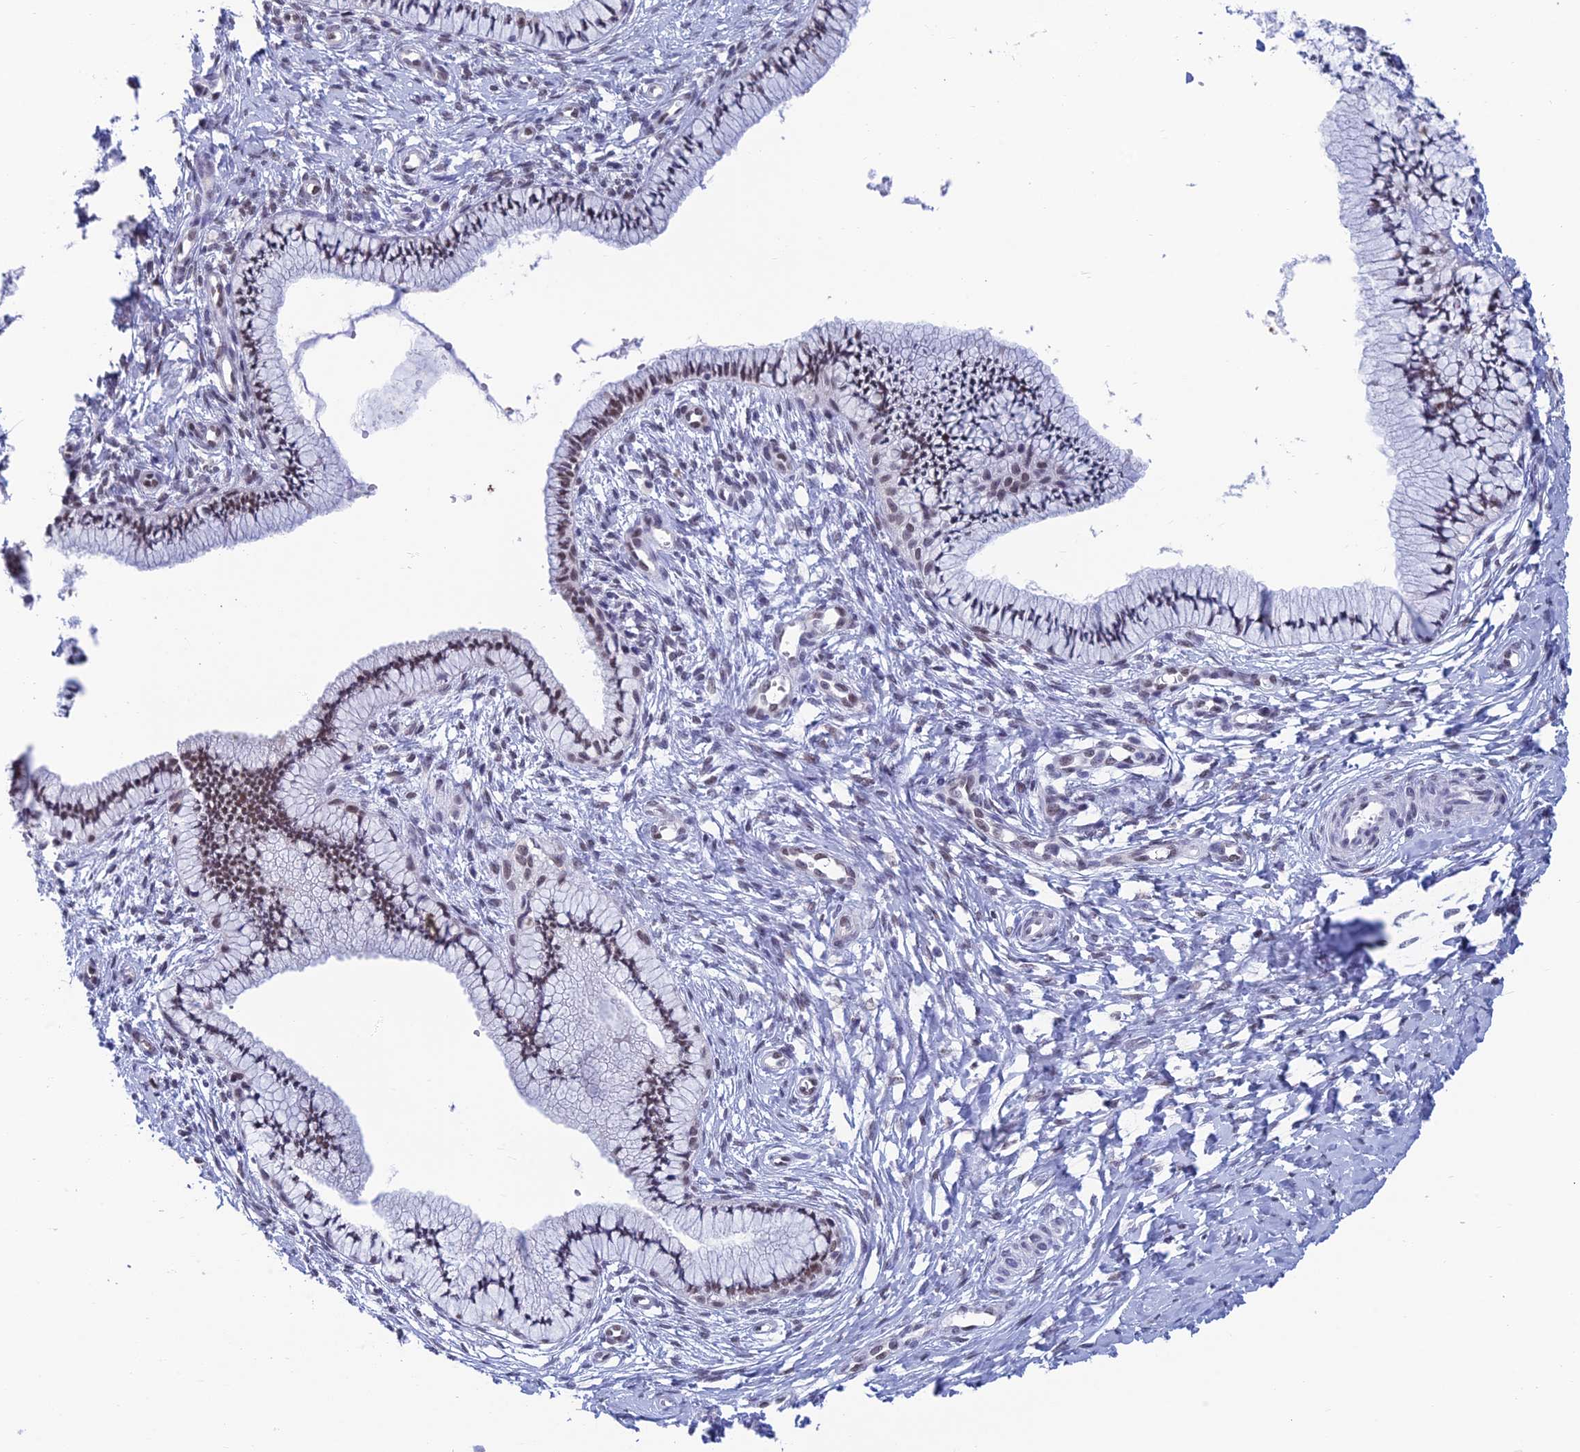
{"staining": {"intensity": "moderate", "quantity": "<25%", "location": "nuclear"}, "tissue": "cervix", "cell_type": "Glandular cells", "image_type": "normal", "snomed": [{"axis": "morphology", "description": "Normal tissue, NOS"}, {"axis": "topography", "description": "Cervix"}], "caption": "Normal cervix demonstrates moderate nuclear expression in about <25% of glandular cells.", "gene": "NABP2", "patient": {"sex": "female", "age": 36}}